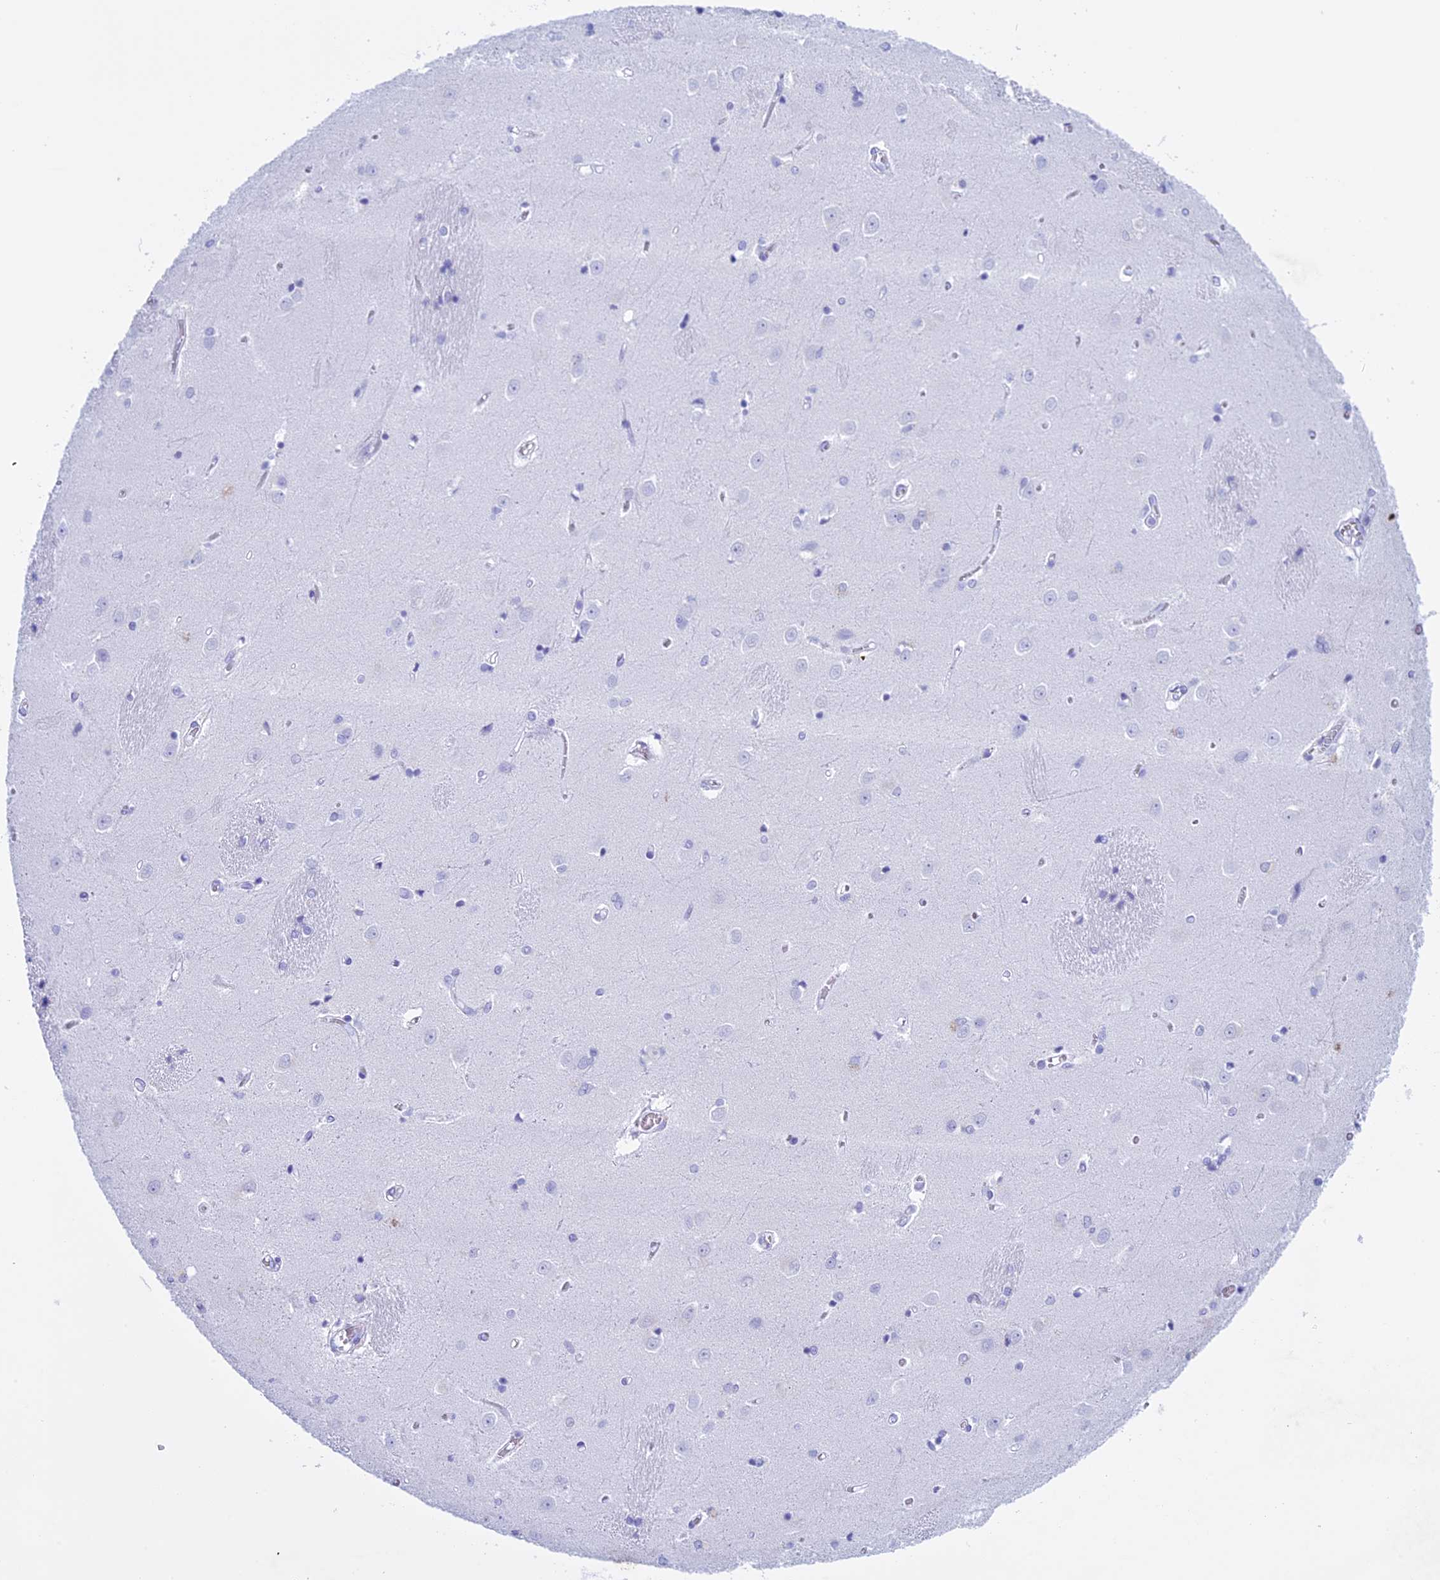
{"staining": {"intensity": "negative", "quantity": "none", "location": "none"}, "tissue": "caudate", "cell_type": "Glial cells", "image_type": "normal", "snomed": [{"axis": "morphology", "description": "Normal tissue, NOS"}, {"axis": "topography", "description": "Lateral ventricle wall"}], "caption": "IHC micrograph of benign caudate: human caudate stained with DAB reveals no significant protein expression in glial cells.", "gene": "KCTD21", "patient": {"sex": "male", "age": 37}}